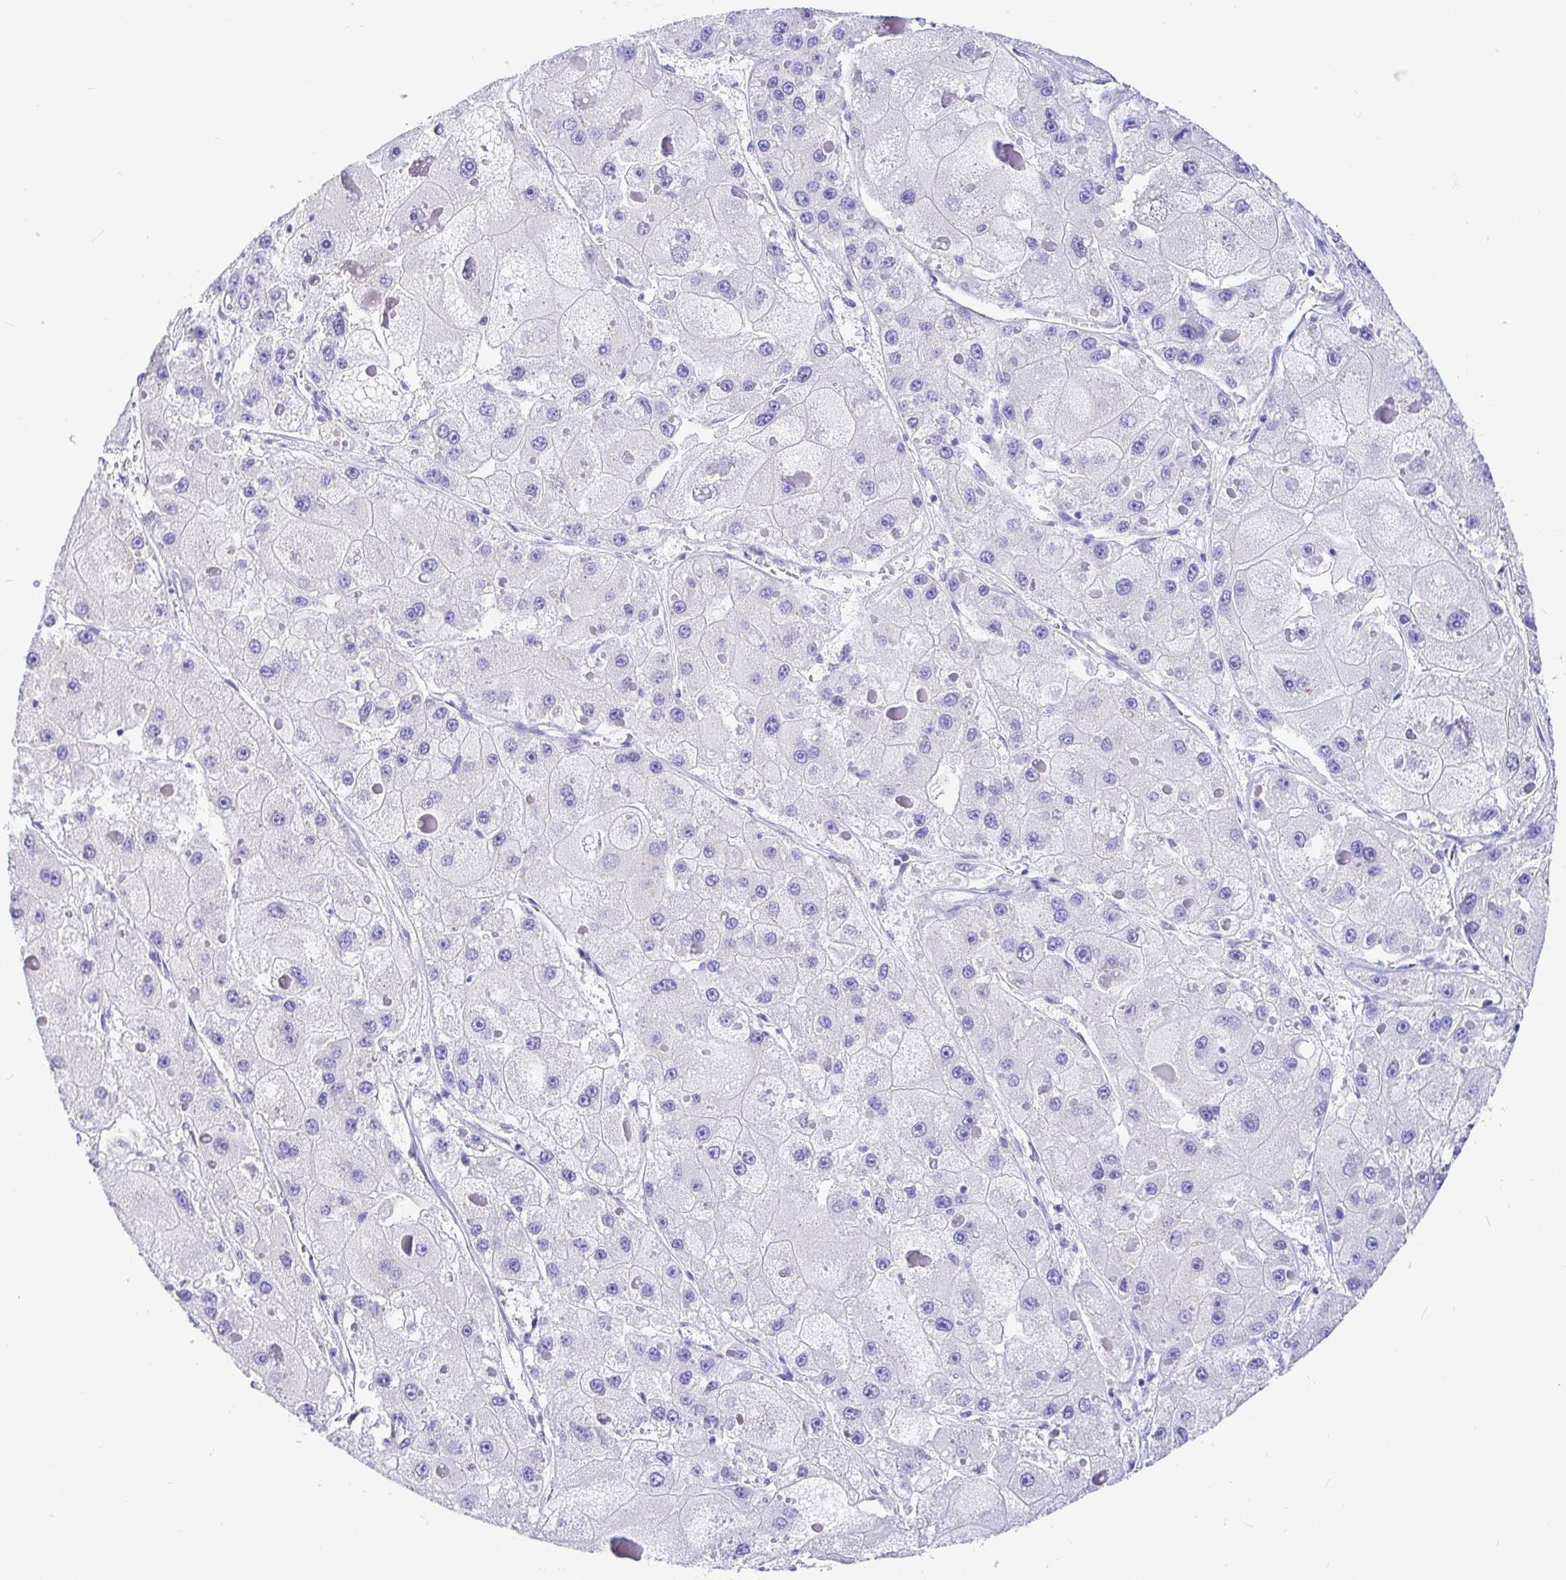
{"staining": {"intensity": "negative", "quantity": "none", "location": "none"}, "tissue": "liver cancer", "cell_type": "Tumor cells", "image_type": "cancer", "snomed": [{"axis": "morphology", "description": "Carcinoma, Hepatocellular, NOS"}, {"axis": "topography", "description": "Liver"}], "caption": "Immunohistochemistry image of hepatocellular carcinoma (liver) stained for a protein (brown), which demonstrates no expression in tumor cells.", "gene": "CCDC62", "patient": {"sex": "female", "age": 73}}